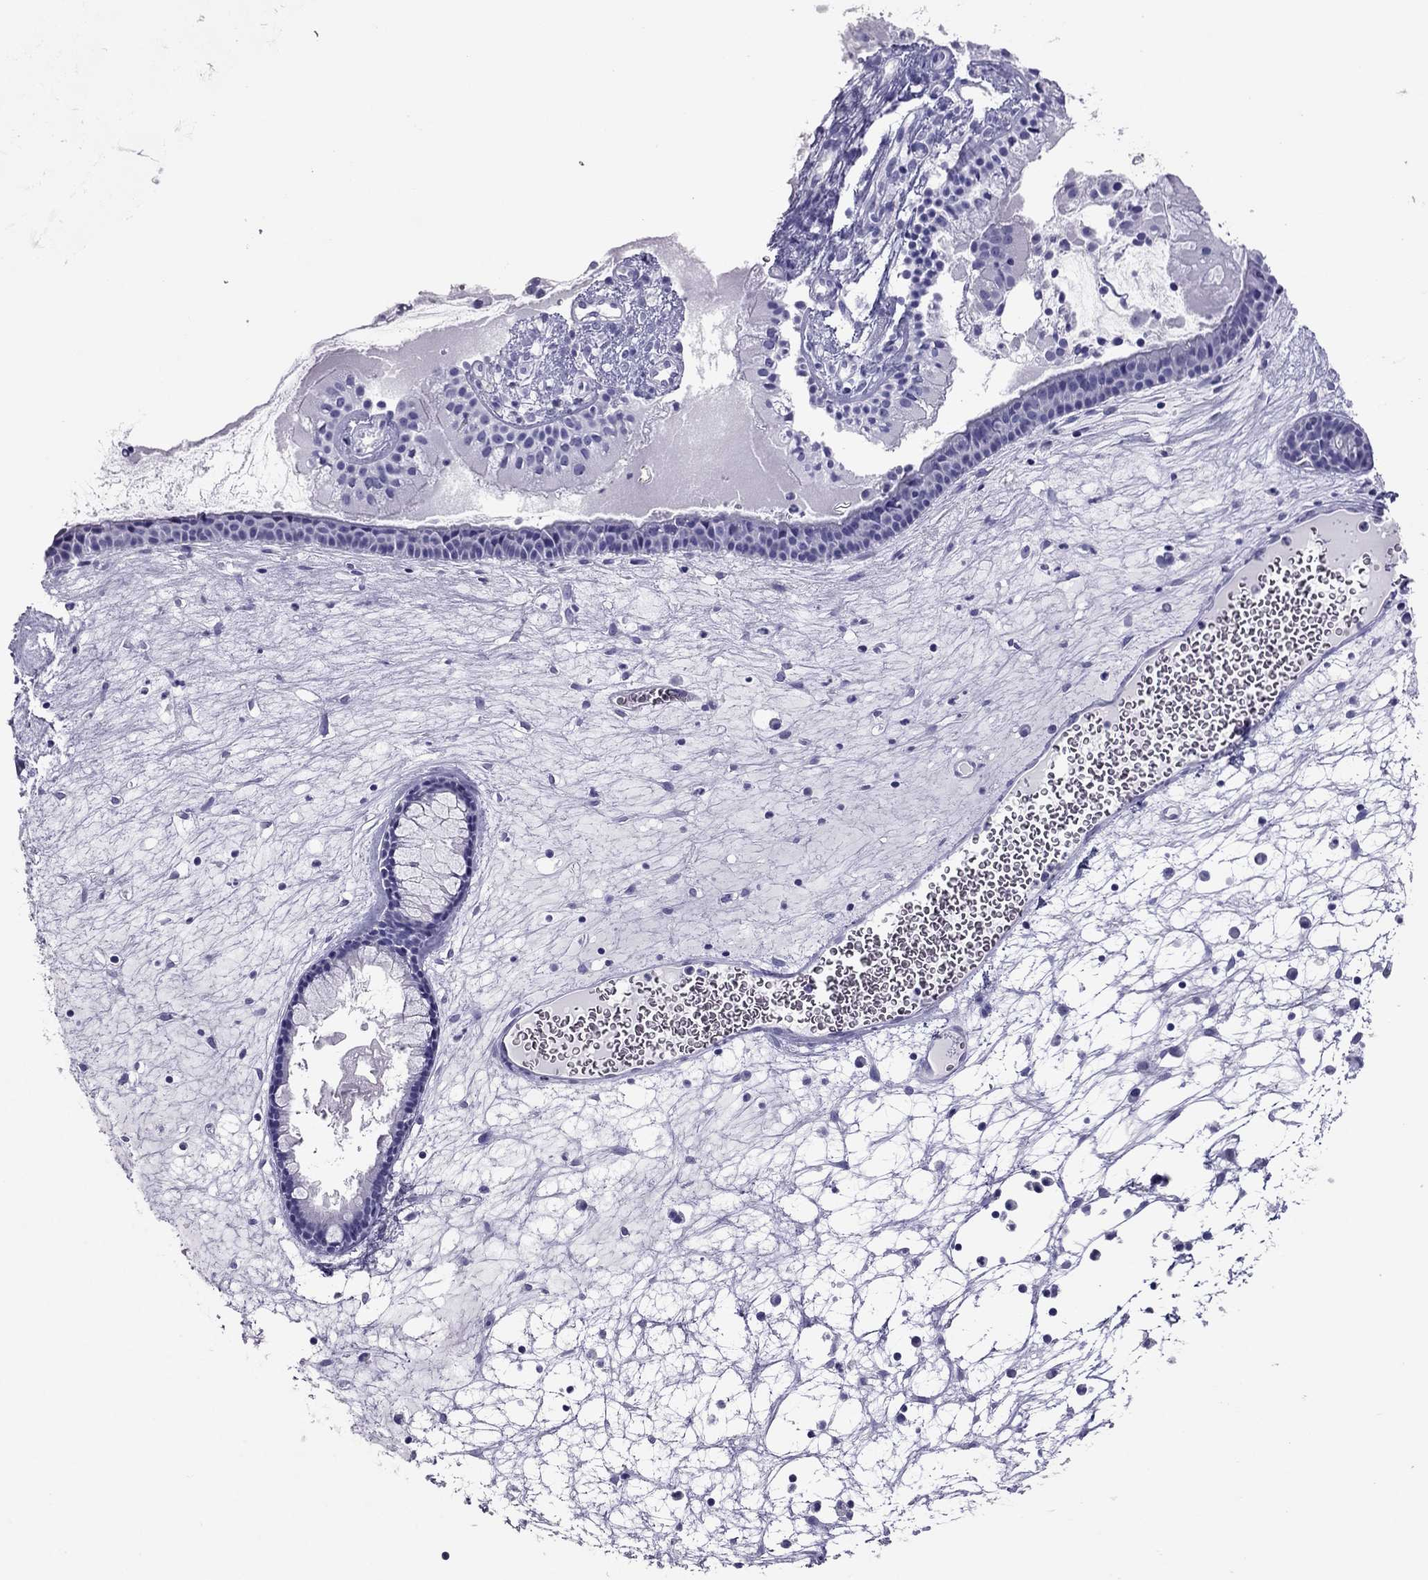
{"staining": {"intensity": "negative", "quantity": "none", "location": "none"}, "tissue": "nasopharynx", "cell_type": "Respiratory epithelial cells", "image_type": "normal", "snomed": [{"axis": "morphology", "description": "Normal tissue, NOS"}, {"axis": "topography", "description": "Nasopharynx"}], "caption": "Immunohistochemical staining of benign nasopharynx demonstrates no significant expression in respiratory epithelial cells.", "gene": "PDE6A", "patient": {"sex": "male", "age": 31}}